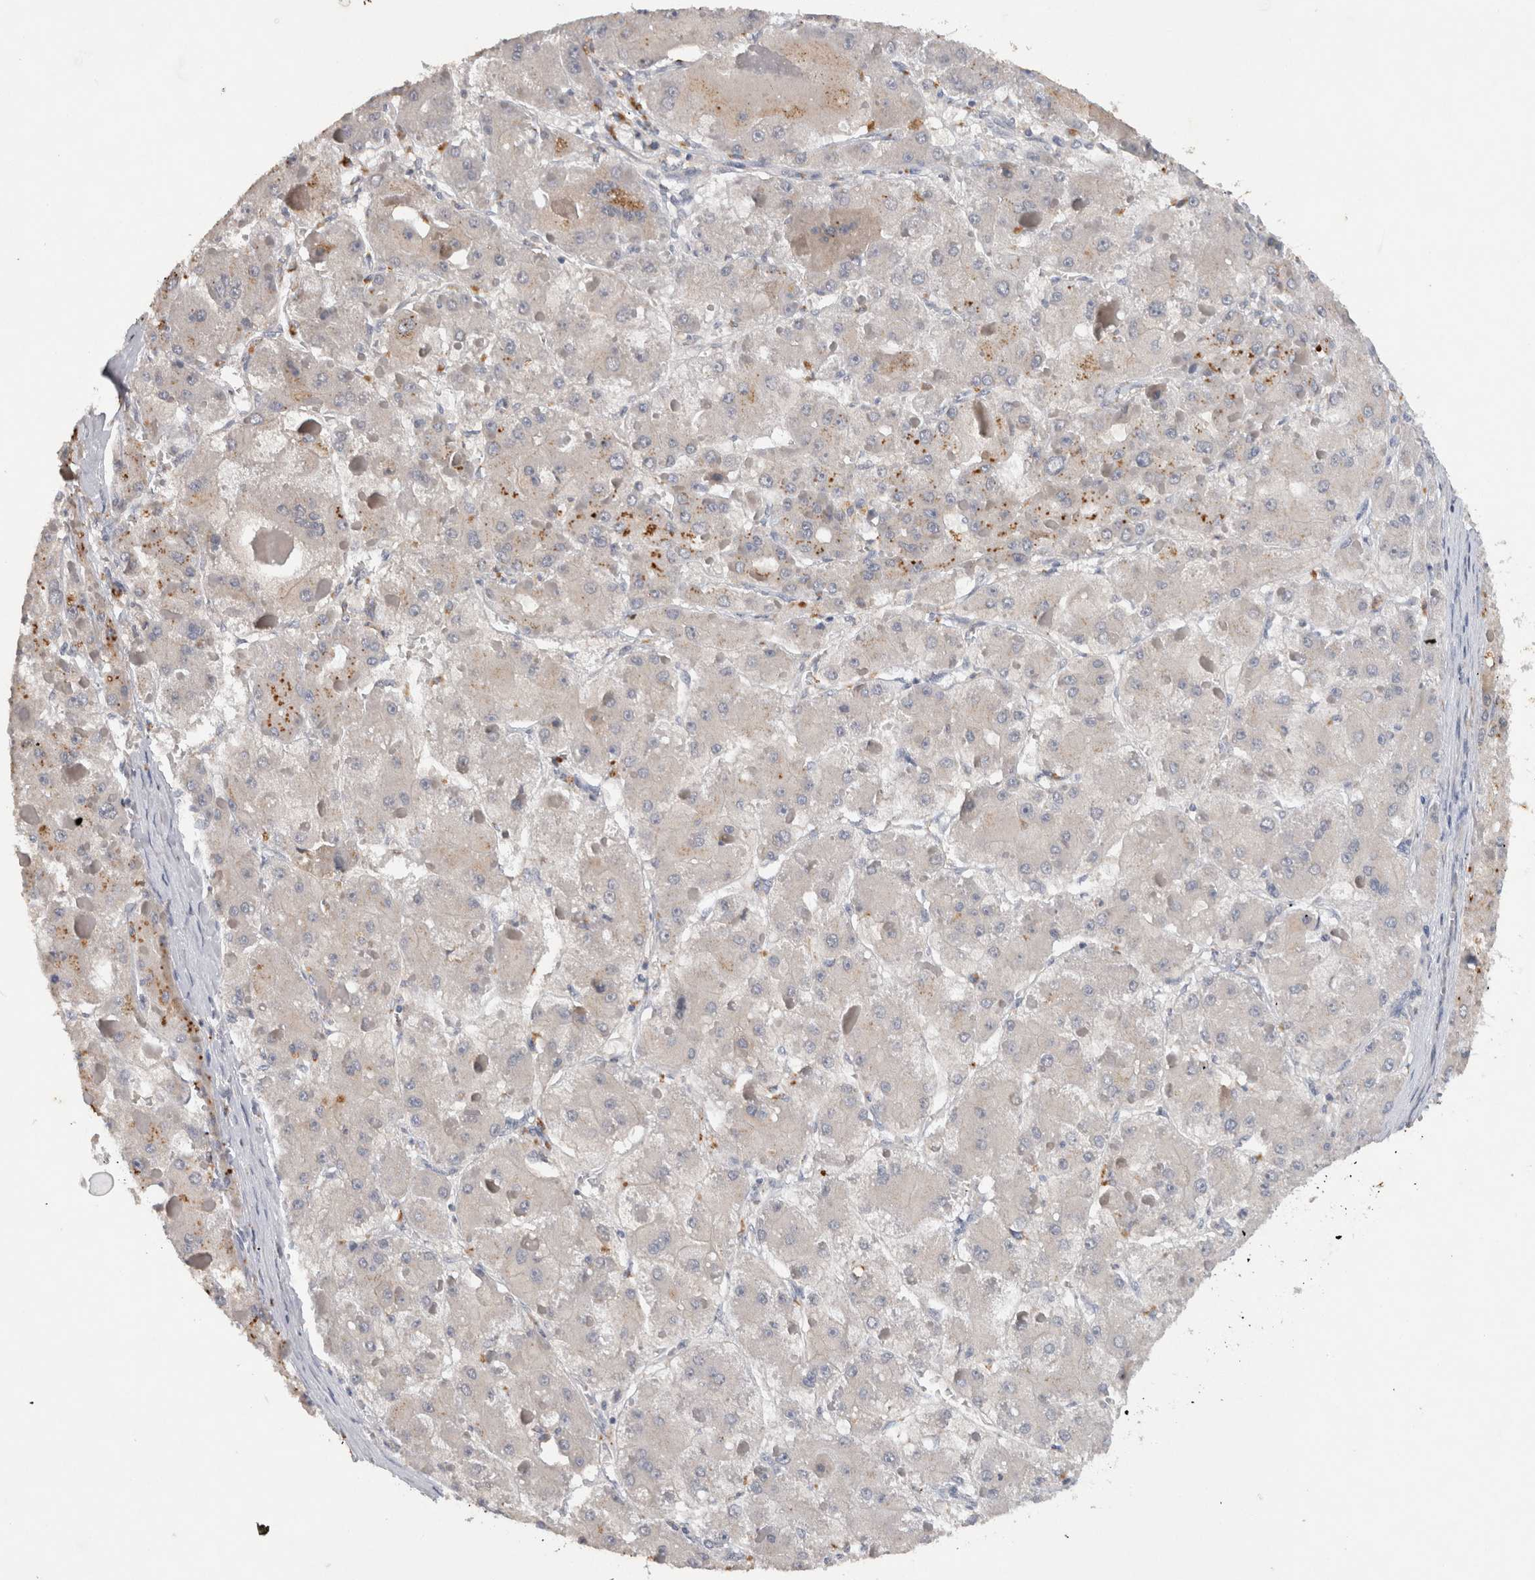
{"staining": {"intensity": "moderate", "quantity": "25%-75%", "location": "cytoplasmic/membranous"}, "tissue": "liver cancer", "cell_type": "Tumor cells", "image_type": "cancer", "snomed": [{"axis": "morphology", "description": "Carcinoma, Hepatocellular, NOS"}, {"axis": "topography", "description": "Liver"}], "caption": "Brown immunohistochemical staining in human liver hepatocellular carcinoma demonstrates moderate cytoplasmic/membranous positivity in about 25%-75% of tumor cells. (brown staining indicates protein expression, while blue staining denotes nuclei).", "gene": "HEXD", "patient": {"sex": "female", "age": 73}}